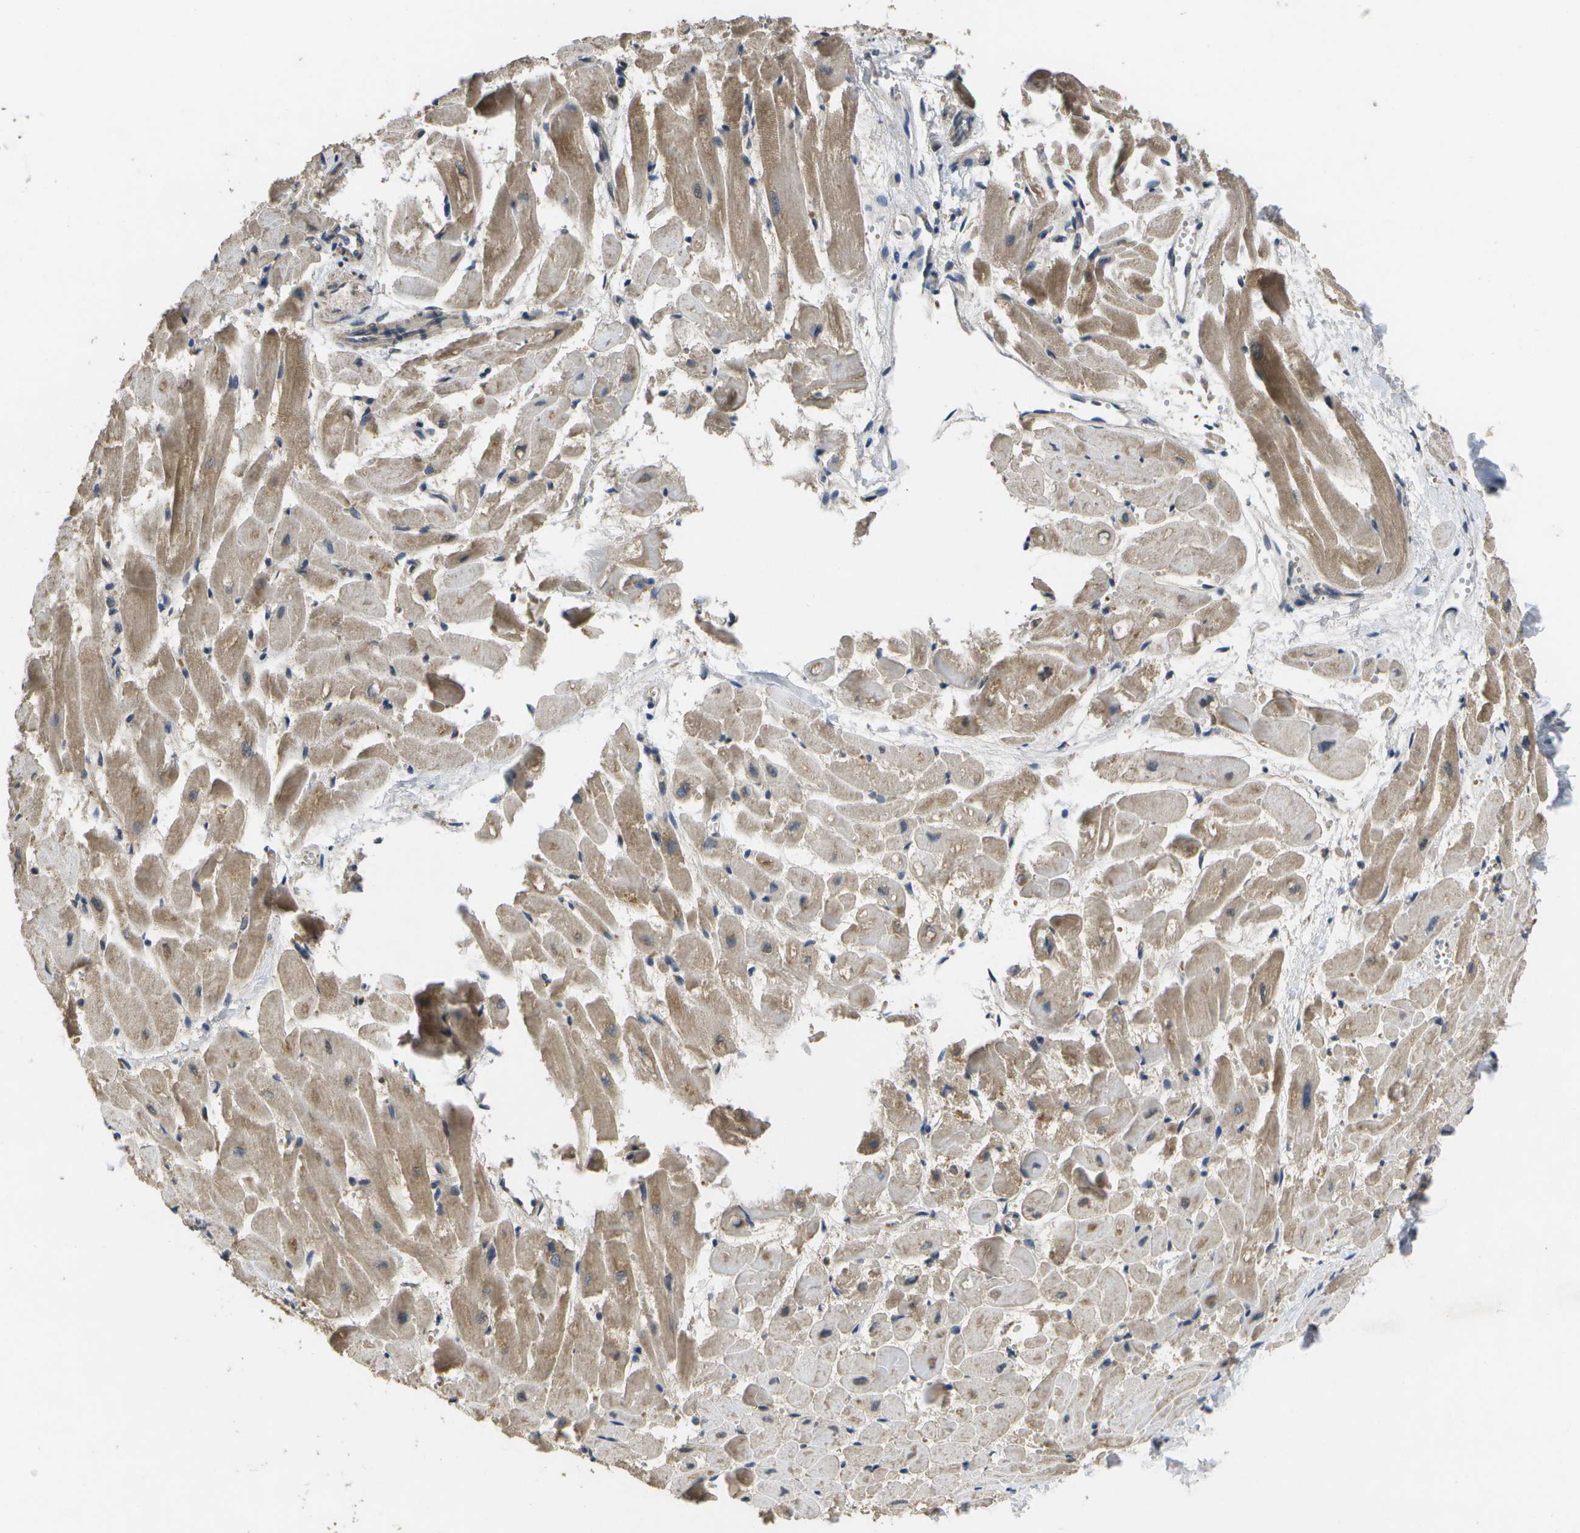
{"staining": {"intensity": "moderate", "quantity": ">75%", "location": "cytoplasmic/membranous"}, "tissue": "heart muscle", "cell_type": "Cardiomyocytes", "image_type": "normal", "snomed": [{"axis": "morphology", "description": "Normal tissue, NOS"}, {"axis": "topography", "description": "Heart"}], "caption": "IHC micrograph of unremarkable heart muscle: human heart muscle stained using immunohistochemistry (IHC) demonstrates medium levels of moderate protein expression localized specifically in the cytoplasmic/membranous of cardiomyocytes, appearing as a cytoplasmic/membranous brown color.", "gene": "ALAS1", "patient": {"sex": "female", "age": 19}}